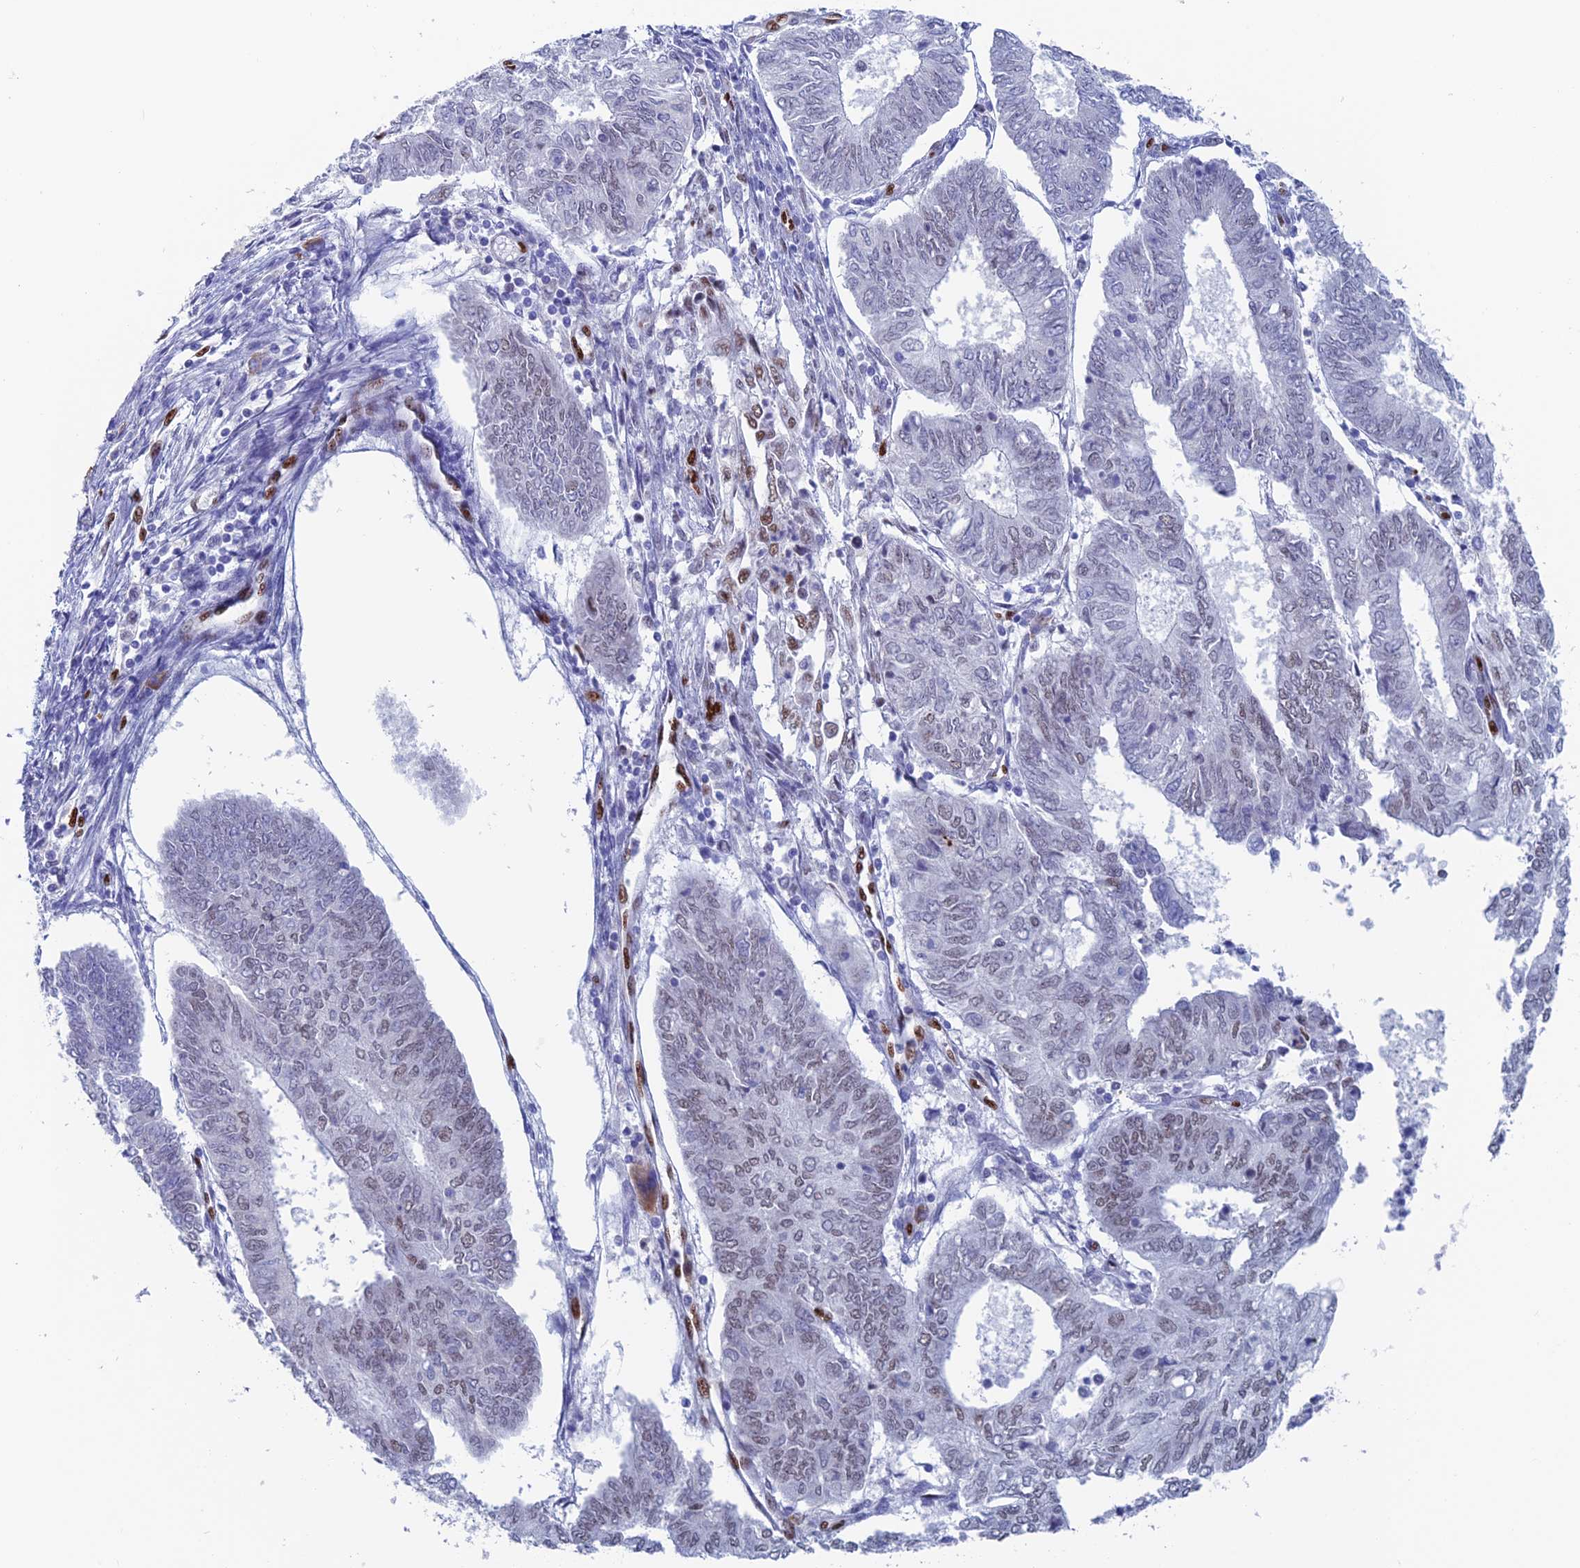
{"staining": {"intensity": "moderate", "quantity": "25%-75%", "location": "nuclear"}, "tissue": "endometrial cancer", "cell_type": "Tumor cells", "image_type": "cancer", "snomed": [{"axis": "morphology", "description": "Adenocarcinoma, NOS"}, {"axis": "topography", "description": "Endometrium"}], "caption": "Immunohistochemical staining of human adenocarcinoma (endometrial) reveals medium levels of moderate nuclear positivity in about 25%-75% of tumor cells.", "gene": "NOL4L", "patient": {"sex": "female", "age": 68}}